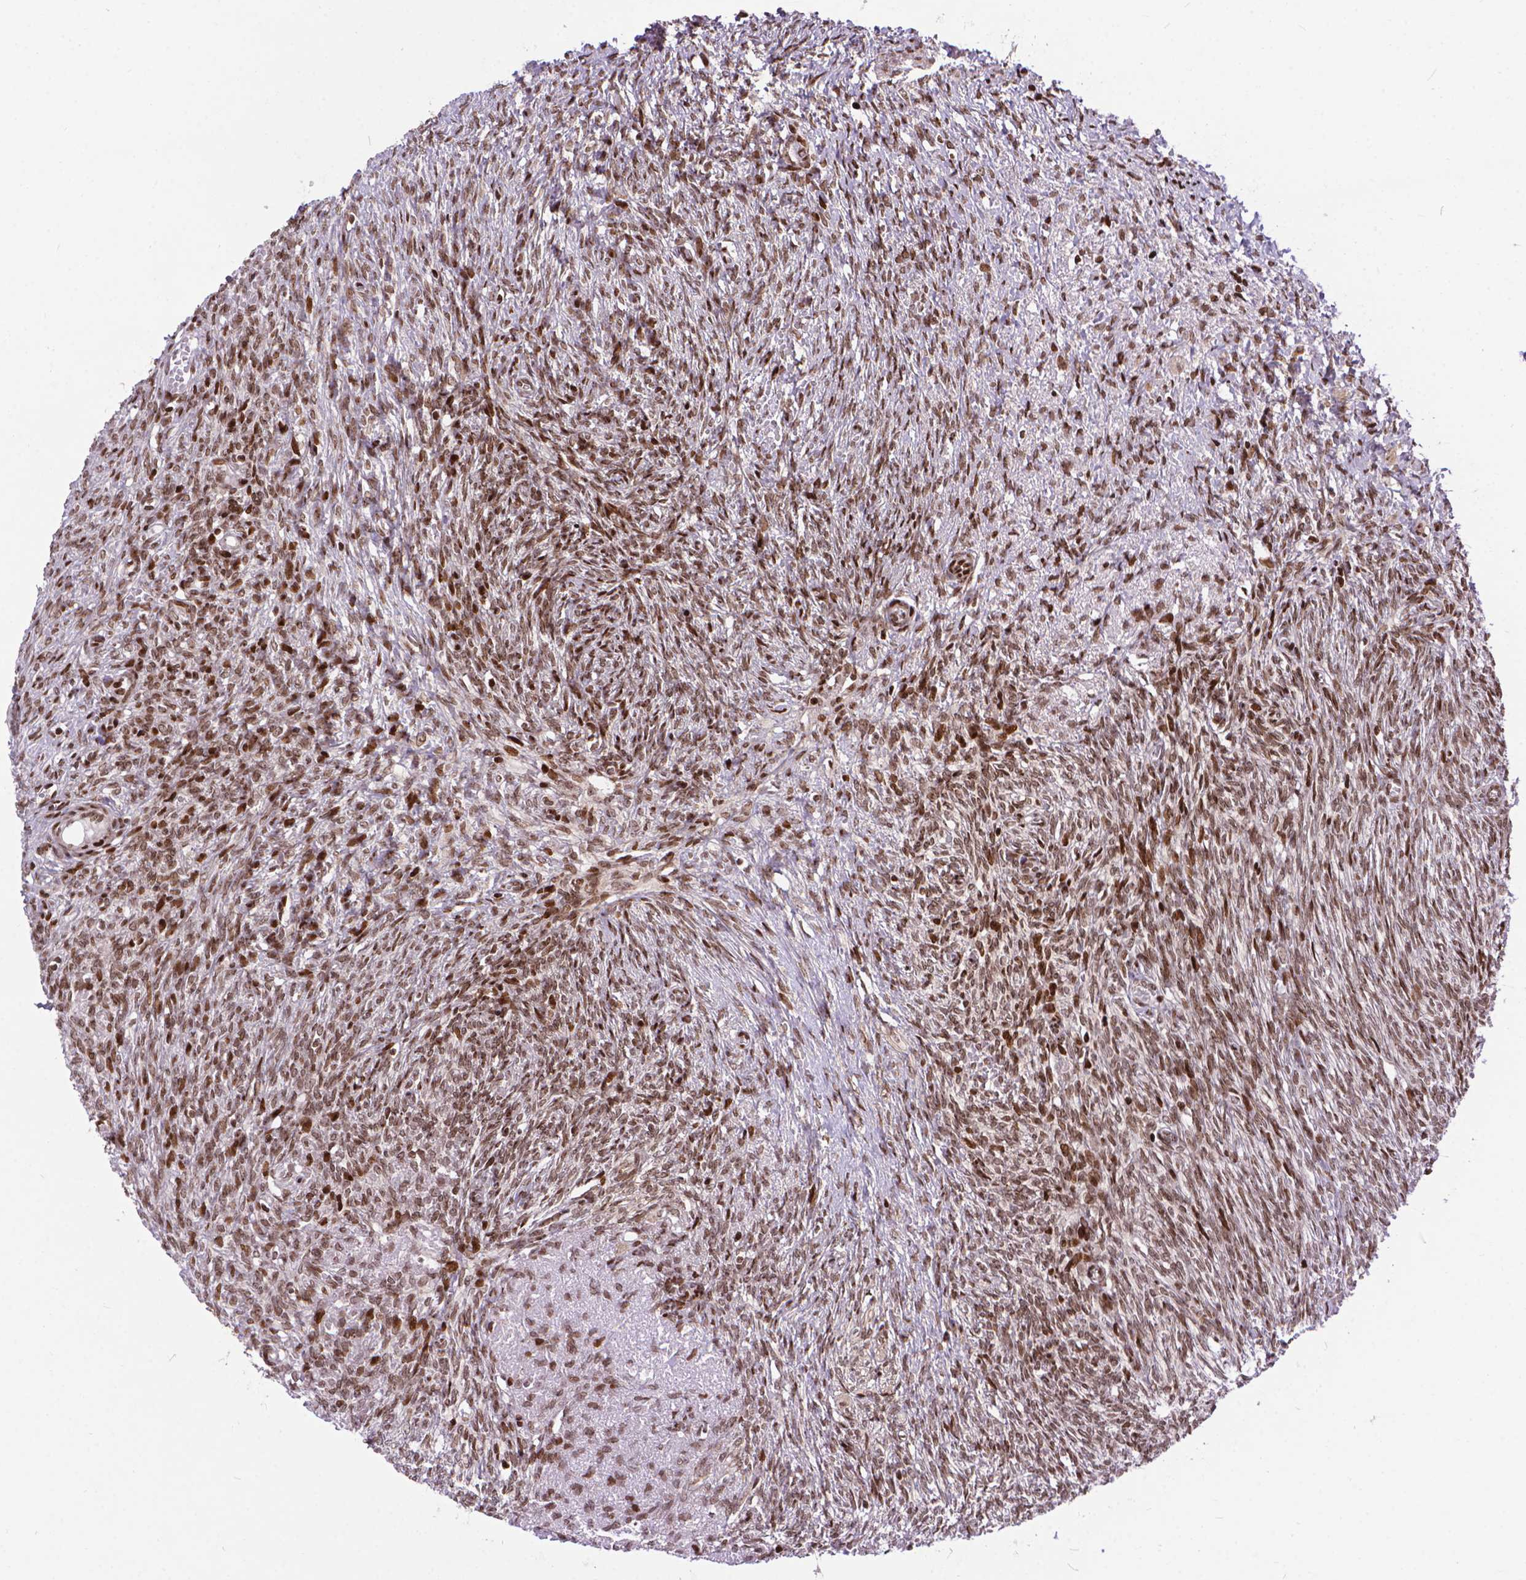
{"staining": {"intensity": "weak", "quantity": ">75%", "location": "nuclear"}, "tissue": "ovary", "cell_type": "Follicle cells", "image_type": "normal", "snomed": [{"axis": "morphology", "description": "Normal tissue, NOS"}, {"axis": "topography", "description": "Ovary"}], "caption": "Brown immunohistochemical staining in unremarkable human ovary exhibits weak nuclear expression in approximately >75% of follicle cells. The staining is performed using DAB brown chromogen to label protein expression. The nuclei are counter-stained blue using hematoxylin.", "gene": "AMER1", "patient": {"sex": "female", "age": 46}}